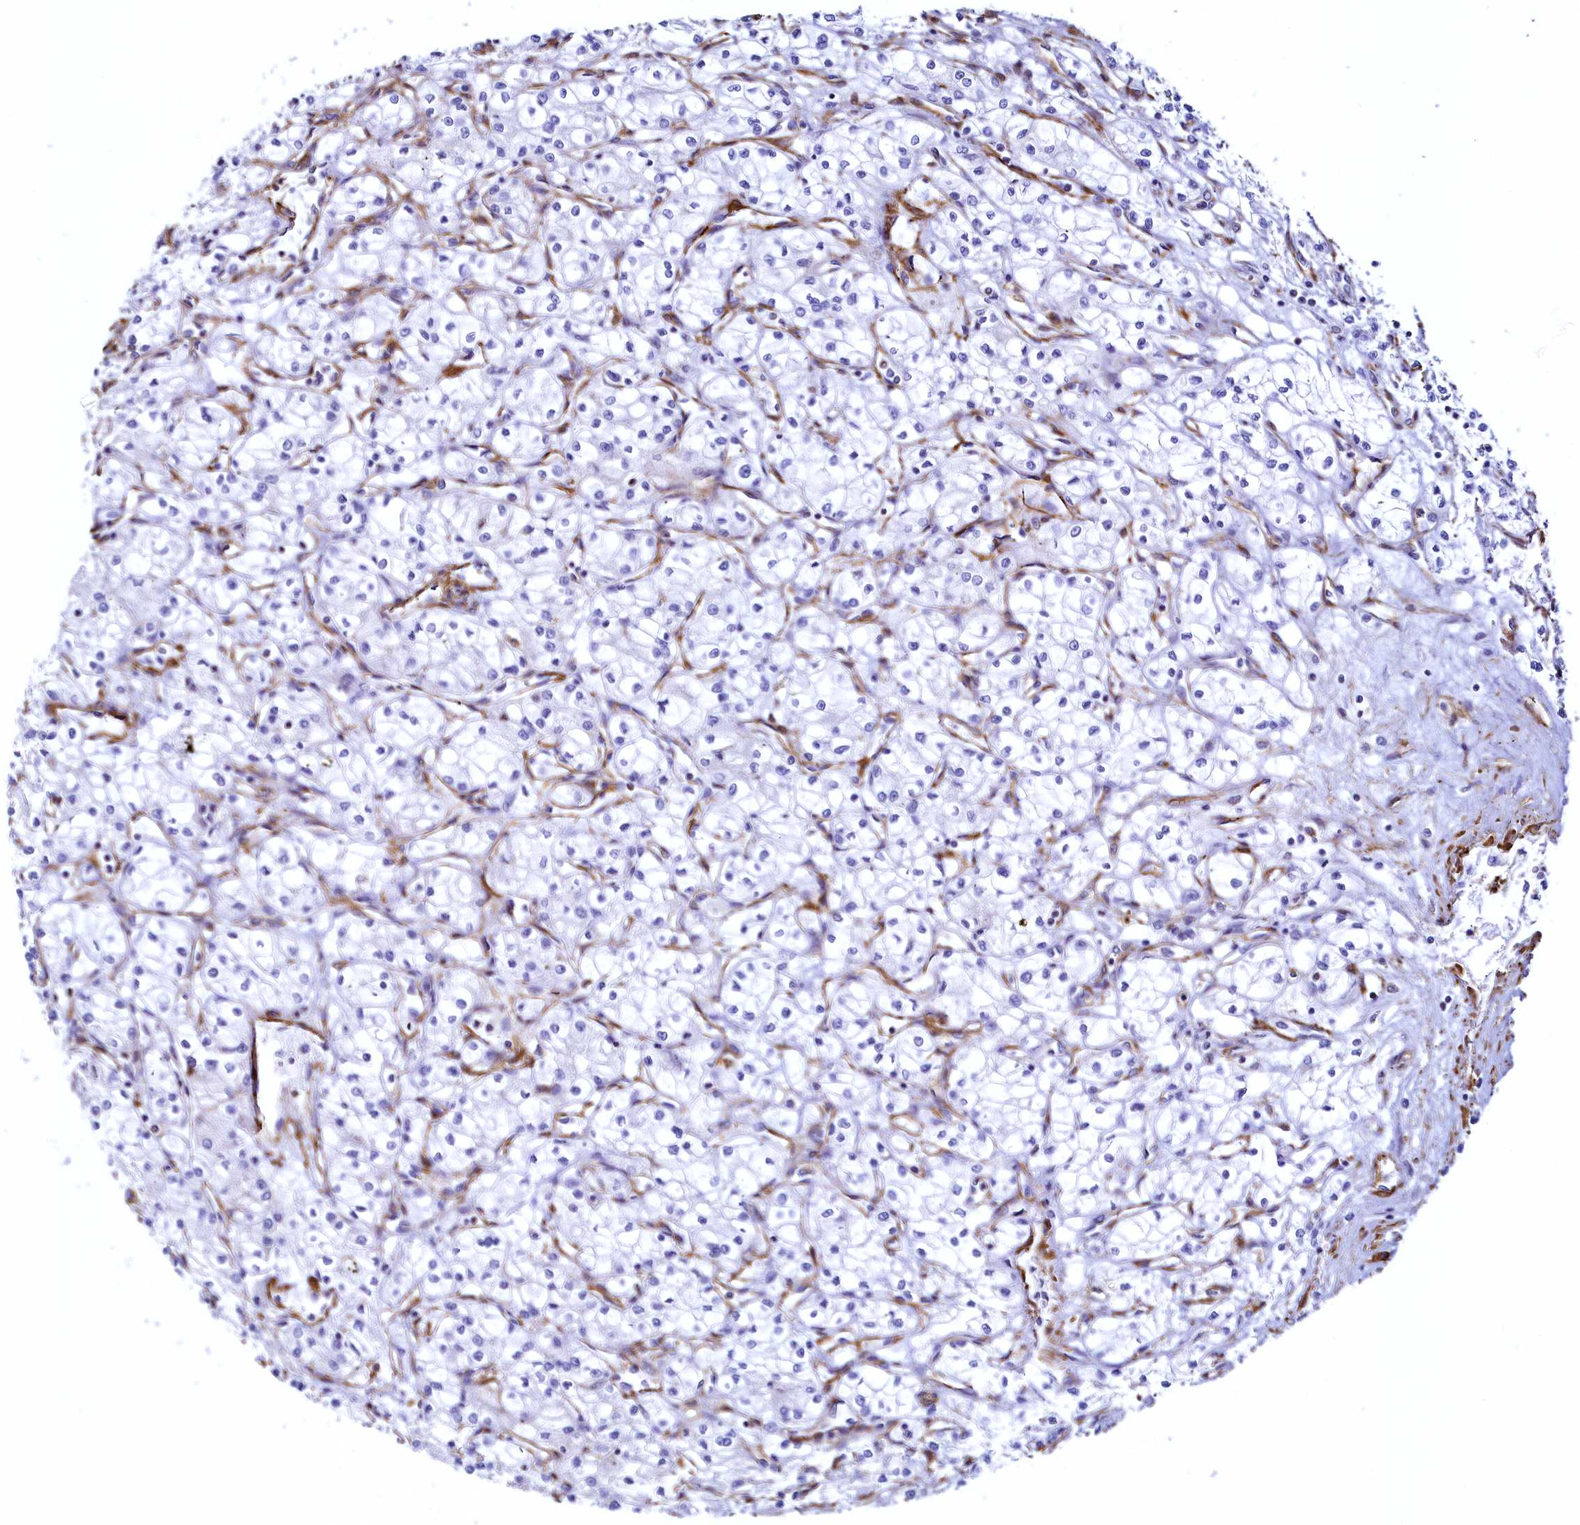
{"staining": {"intensity": "negative", "quantity": "none", "location": "none"}, "tissue": "renal cancer", "cell_type": "Tumor cells", "image_type": "cancer", "snomed": [{"axis": "morphology", "description": "Adenocarcinoma, NOS"}, {"axis": "topography", "description": "Kidney"}], "caption": "Renal cancer (adenocarcinoma) was stained to show a protein in brown. There is no significant expression in tumor cells.", "gene": "THBS1", "patient": {"sex": "male", "age": 59}}